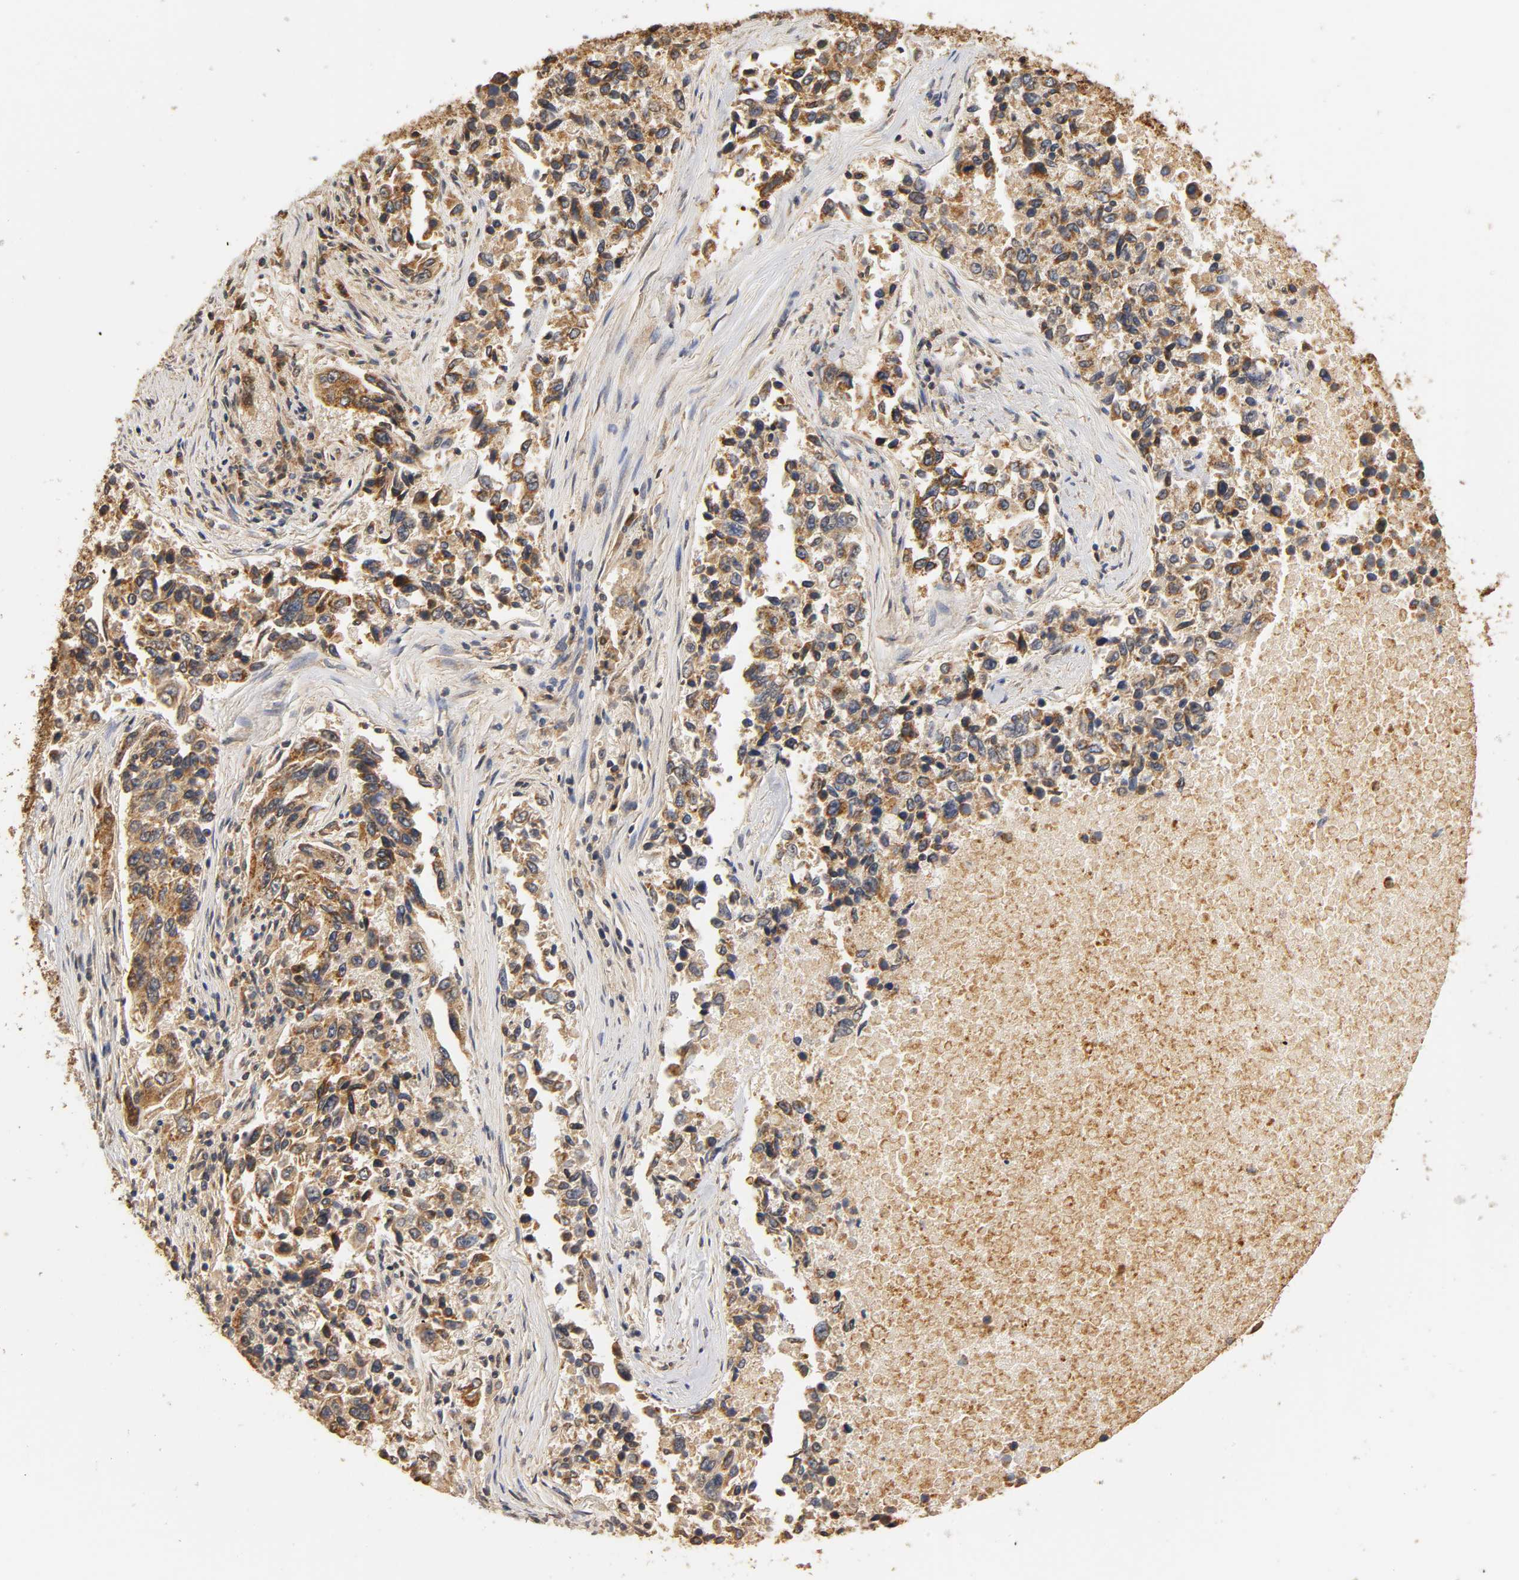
{"staining": {"intensity": "strong", "quantity": ">75%", "location": "cytoplasmic/membranous"}, "tissue": "lung cancer", "cell_type": "Tumor cells", "image_type": "cancer", "snomed": [{"axis": "morphology", "description": "Adenocarcinoma, NOS"}, {"axis": "topography", "description": "Lung"}], "caption": "Lung cancer stained with IHC displays strong cytoplasmic/membranous positivity in about >75% of tumor cells.", "gene": "PKN1", "patient": {"sex": "male", "age": 84}}